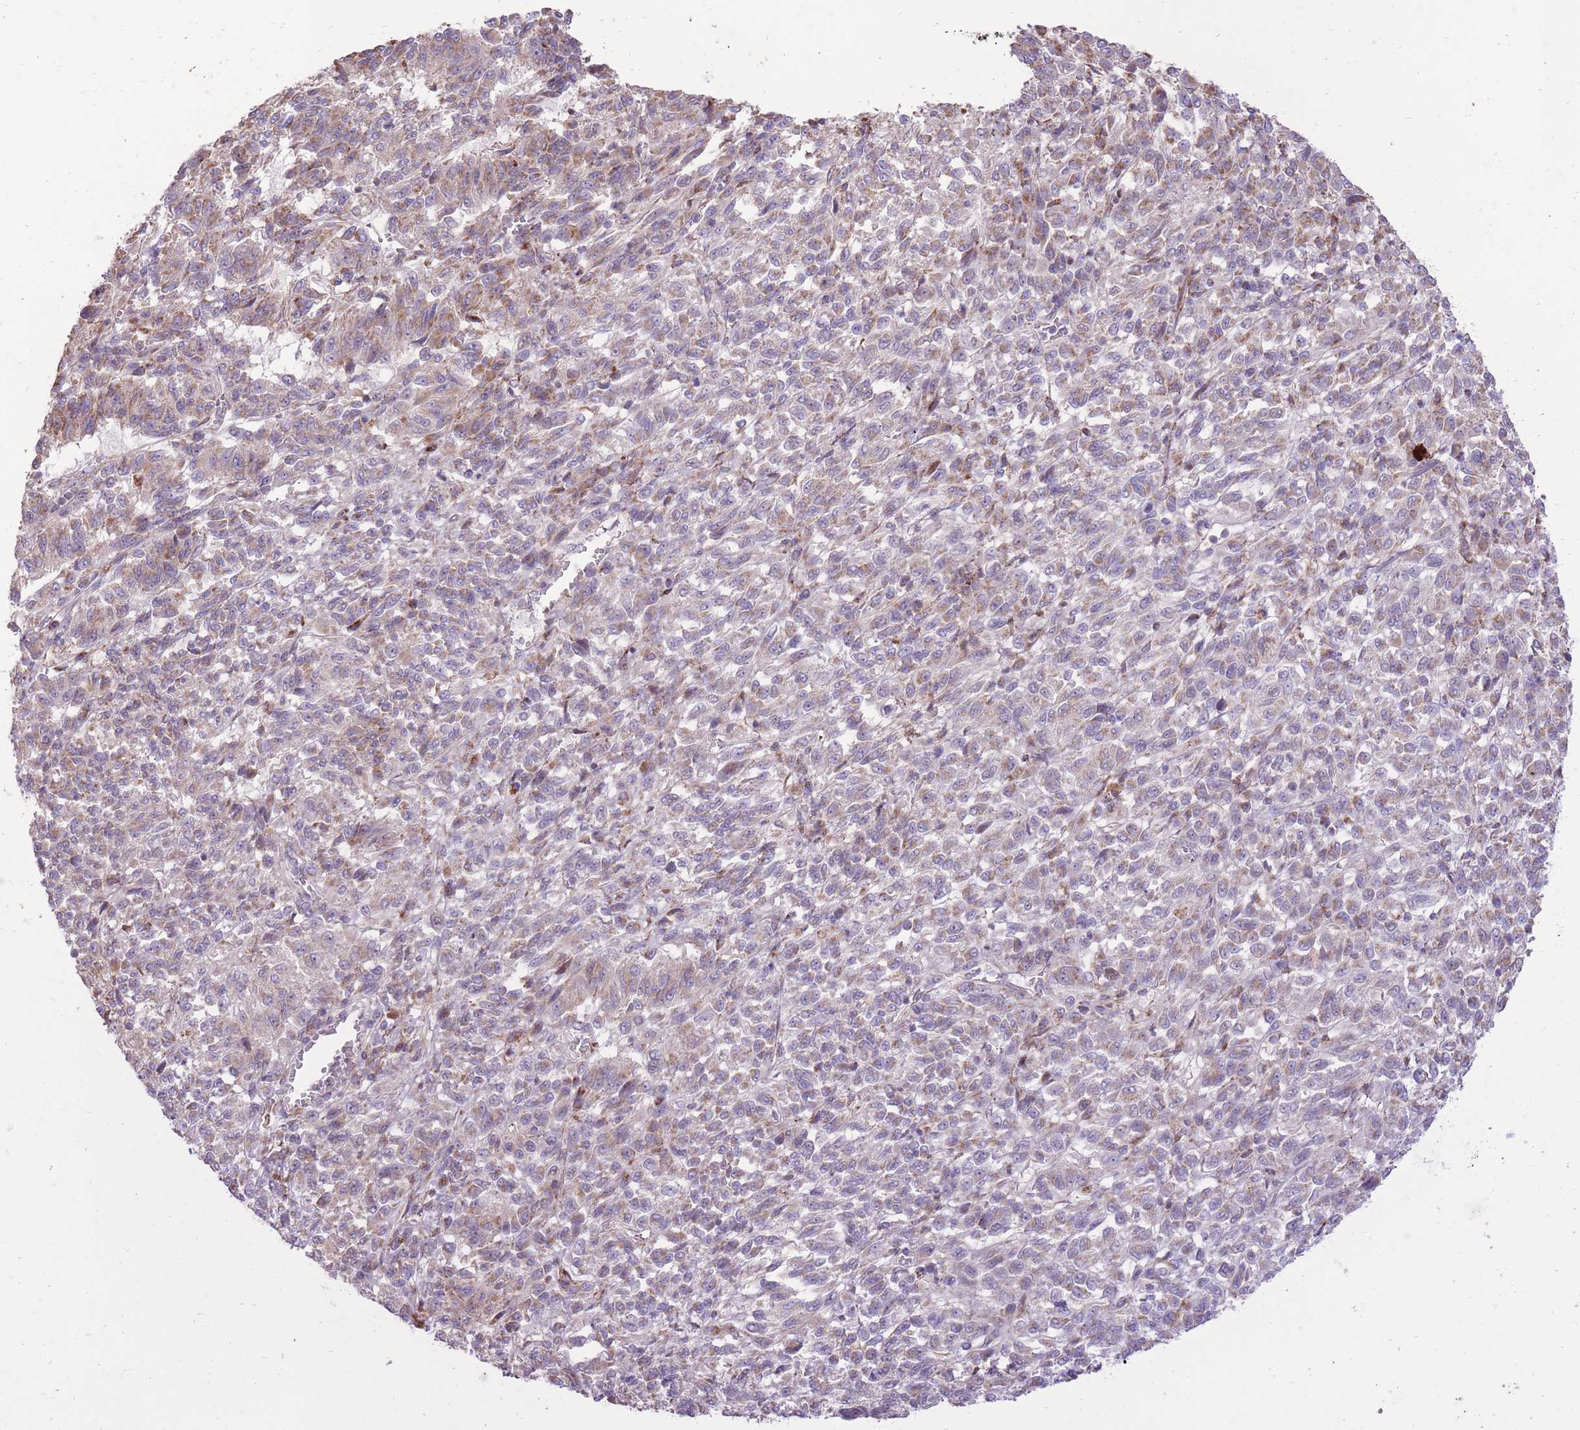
{"staining": {"intensity": "weak", "quantity": "25%-75%", "location": "cytoplasmic/membranous"}, "tissue": "melanoma", "cell_type": "Tumor cells", "image_type": "cancer", "snomed": [{"axis": "morphology", "description": "Malignant melanoma, Metastatic site"}, {"axis": "topography", "description": "Lung"}], "caption": "Malignant melanoma (metastatic site) stained for a protein (brown) demonstrates weak cytoplasmic/membranous positive expression in approximately 25%-75% of tumor cells.", "gene": "SLC4A4", "patient": {"sex": "male", "age": 64}}